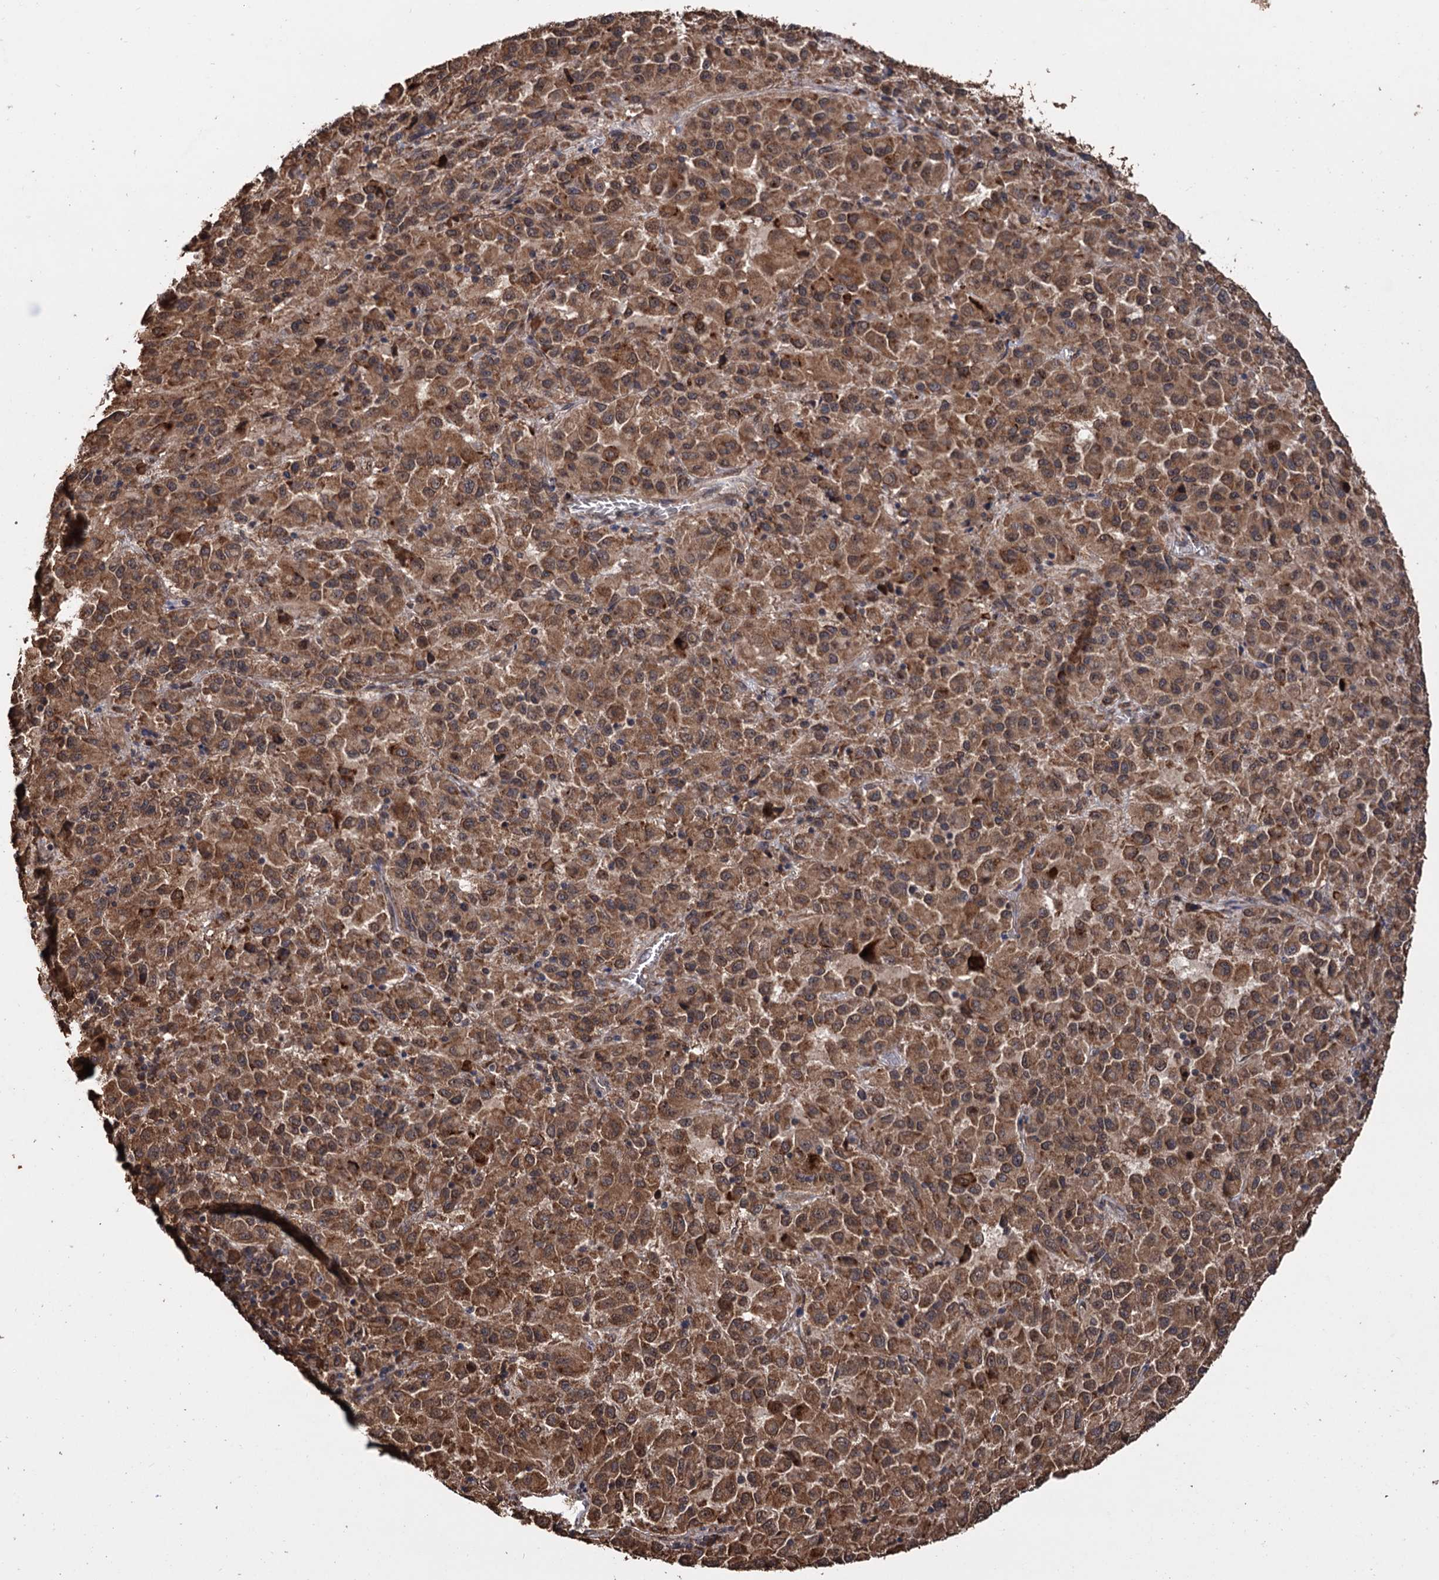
{"staining": {"intensity": "moderate", "quantity": ">75%", "location": "cytoplasmic/membranous,nuclear"}, "tissue": "melanoma", "cell_type": "Tumor cells", "image_type": "cancer", "snomed": [{"axis": "morphology", "description": "Malignant melanoma, Metastatic site"}, {"axis": "topography", "description": "Lung"}], "caption": "IHC of malignant melanoma (metastatic site) shows medium levels of moderate cytoplasmic/membranous and nuclear staining in about >75% of tumor cells.", "gene": "TBC1D12", "patient": {"sex": "male", "age": 64}}